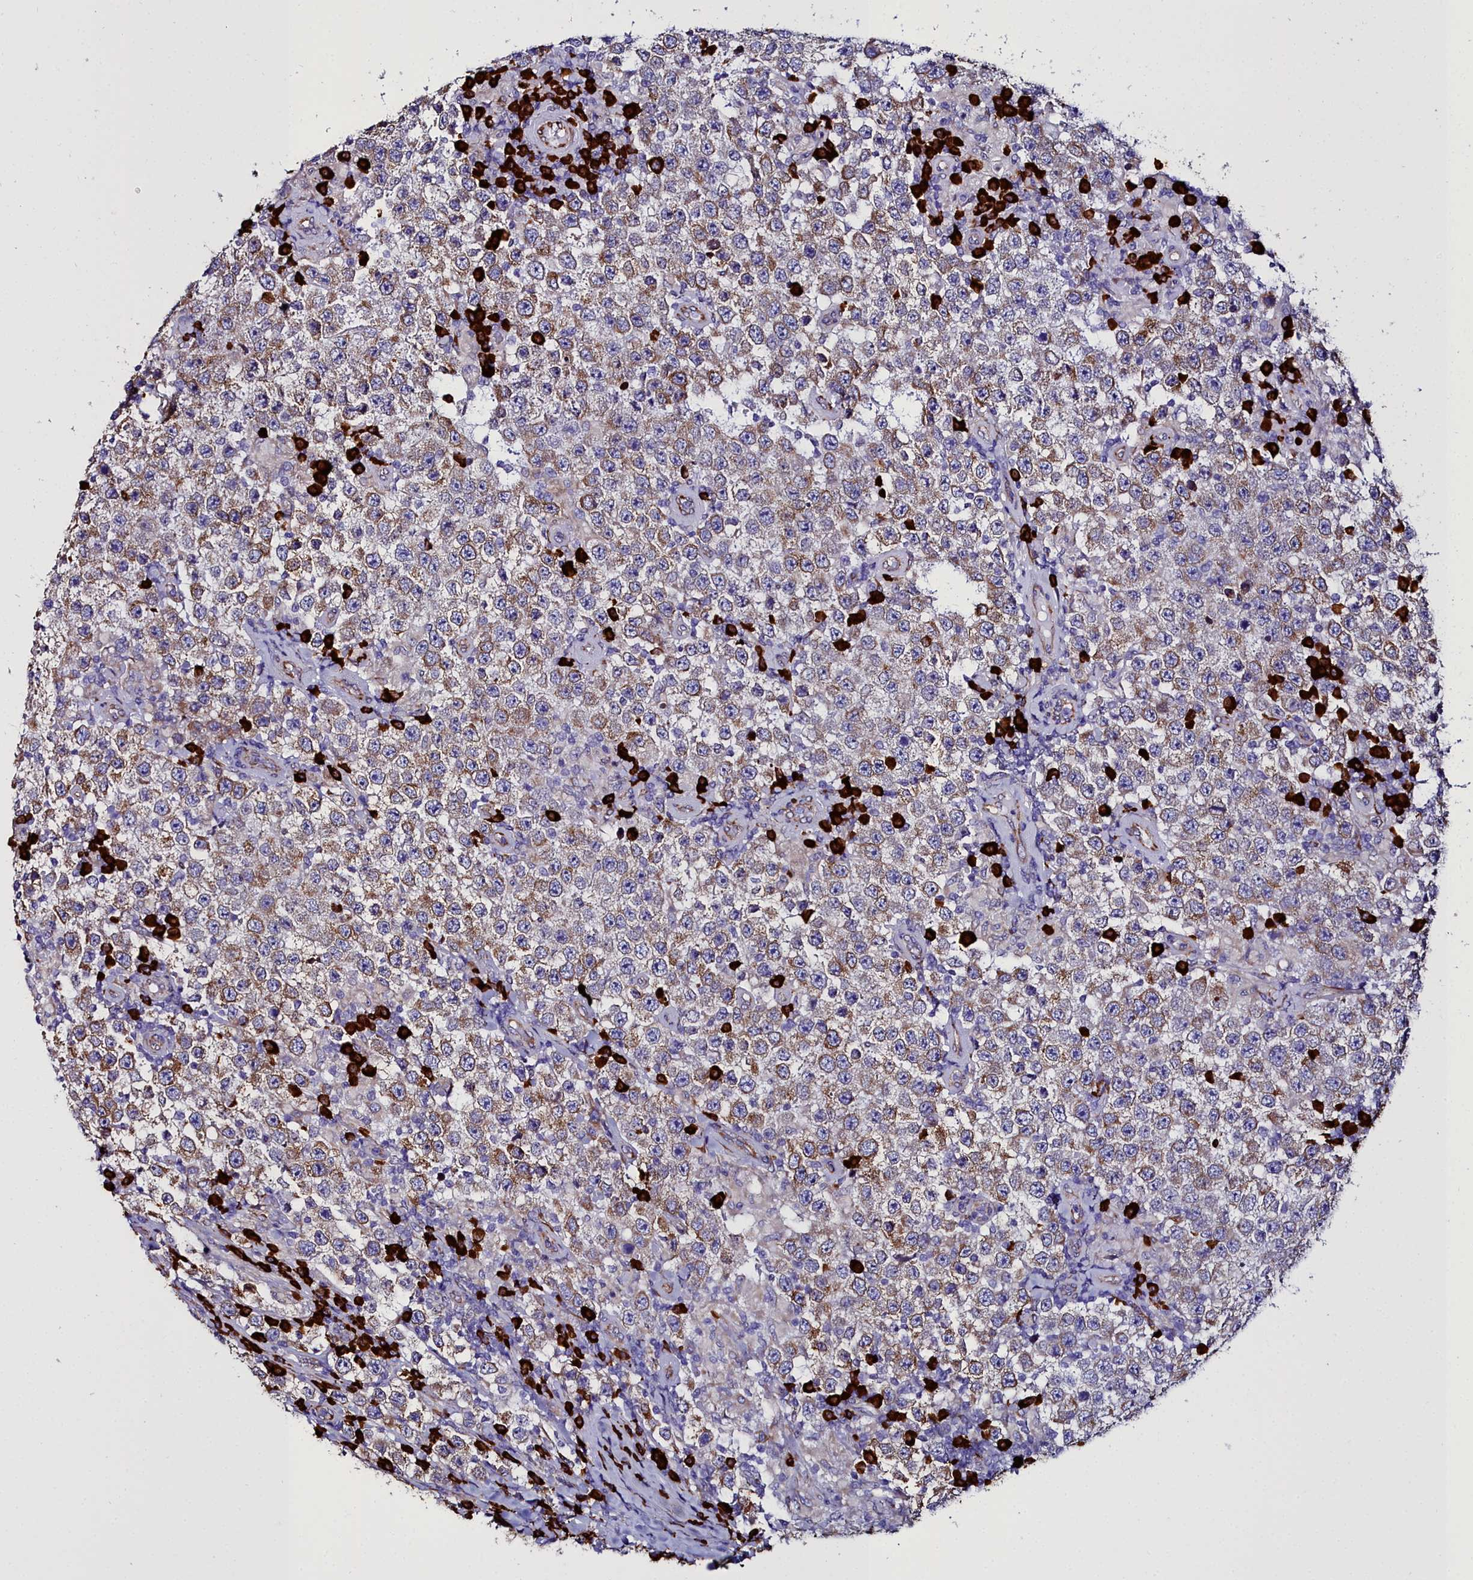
{"staining": {"intensity": "moderate", "quantity": ">75%", "location": "cytoplasmic/membranous"}, "tissue": "testis cancer", "cell_type": "Tumor cells", "image_type": "cancer", "snomed": [{"axis": "morphology", "description": "Normal tissue, NOS"}, {"axis": "morphology", "description": "Urothelial carcinoma, High grade"}, {"axis": "morphology", "description": "Seminoma, NOS"}, {"axis": "morphology", "description": "Carcinoma, Embryonal, NOS"}, {"axis": "topography", "description": "Urinary bladder"}, {"axis": "topography", "description": "Testis"}], "caption": "This histopathology image displays testis seminoma stained with IHC to label a protein in brown. The cytoplasmic/membranous of tumor cells show moderate positivity for the protein. Nuclei are counter-stained blue.", "gene": "TXNDC5", "patient": {"sex": "male", "age": 41}}